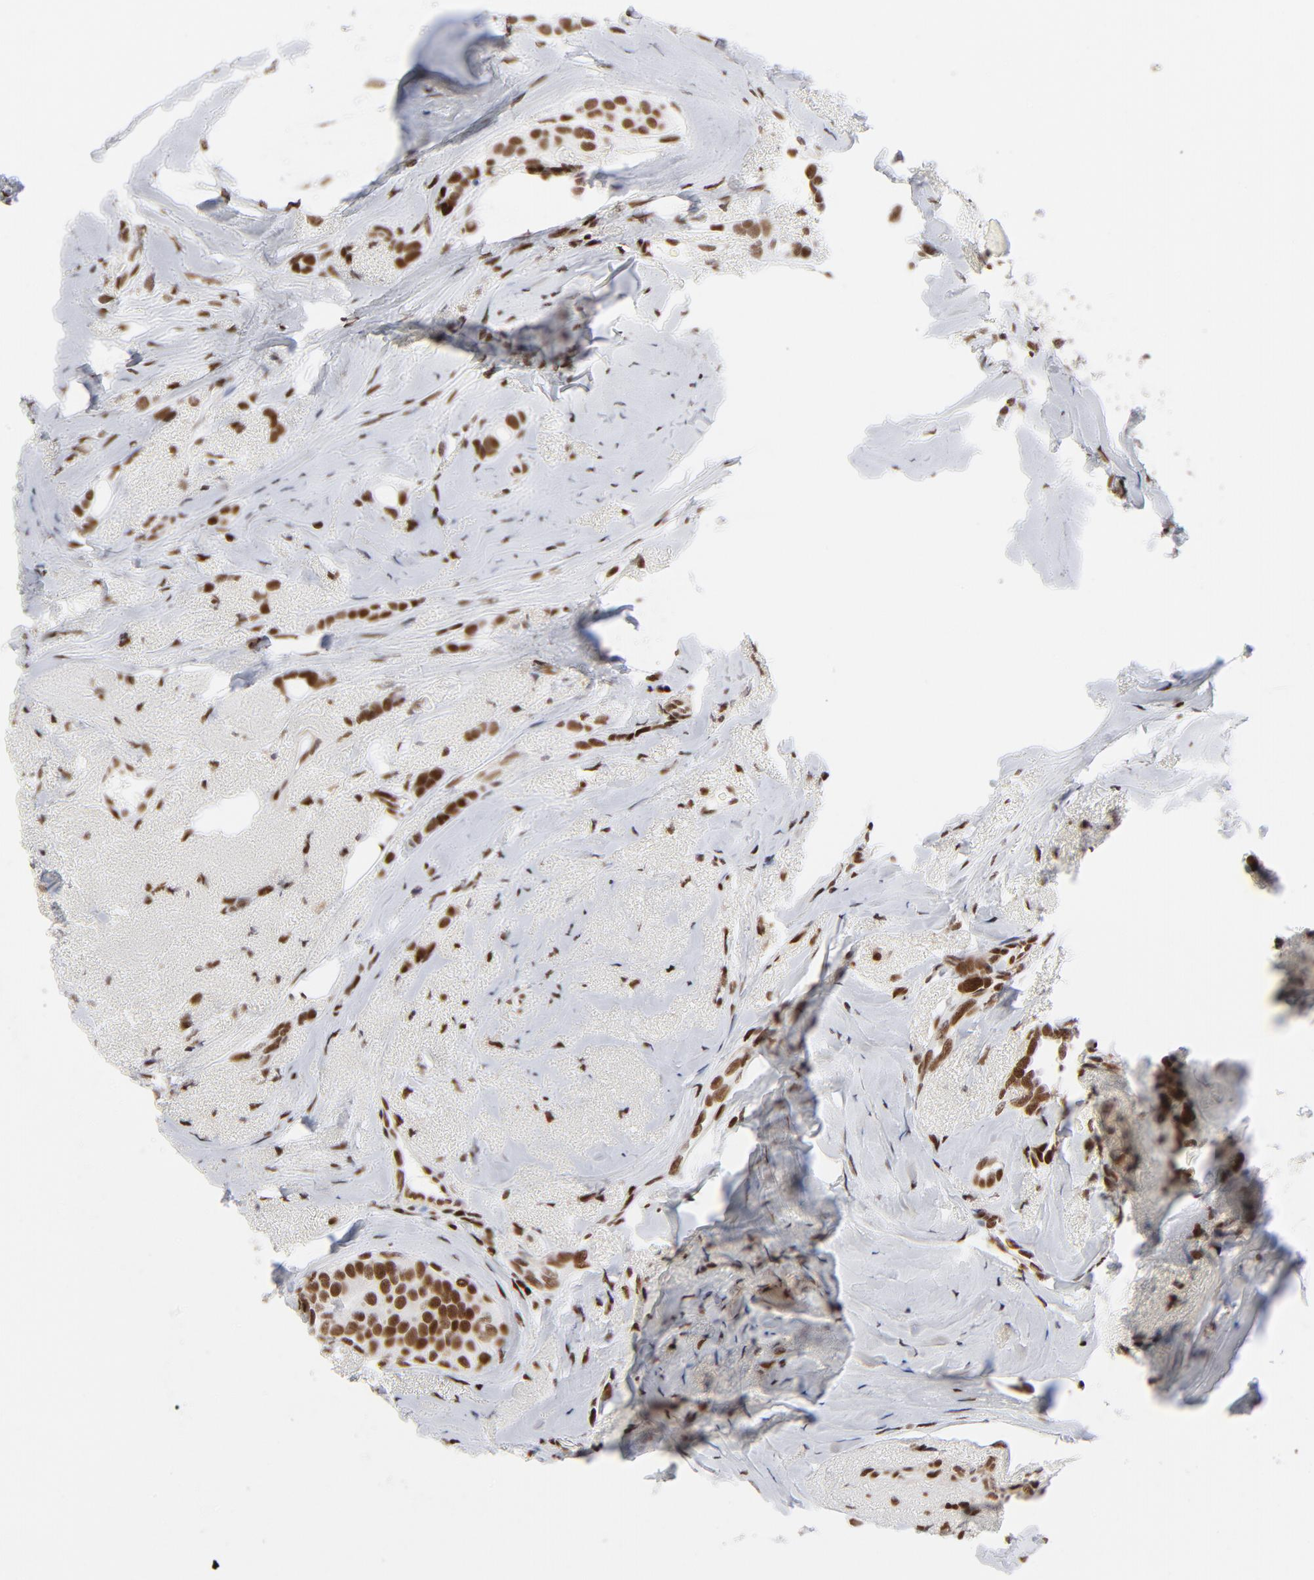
{"staining": {"intensity": "strong", "quantity": ">75%", "location": "nuclear"}, "tissue": "breast cancer", "cell_type": "Tumor cells", "image_type": "cancer", "snomed": [{"axis": "morphology", "description": "Duct carcinoma"}, {"axis": "topography", "description": "Breast"}], "caption": "A high-resolution micrograph shows IHC staining of infiltrating ductal carcinoma (breast), which shows strong nuclear staining in about >75% of tumor cells. Ihc stains the protein of interest in brown and the nuclei are stained blue.", "gene": "NFYB", "patient": {"sex": "female", "age": 54}}